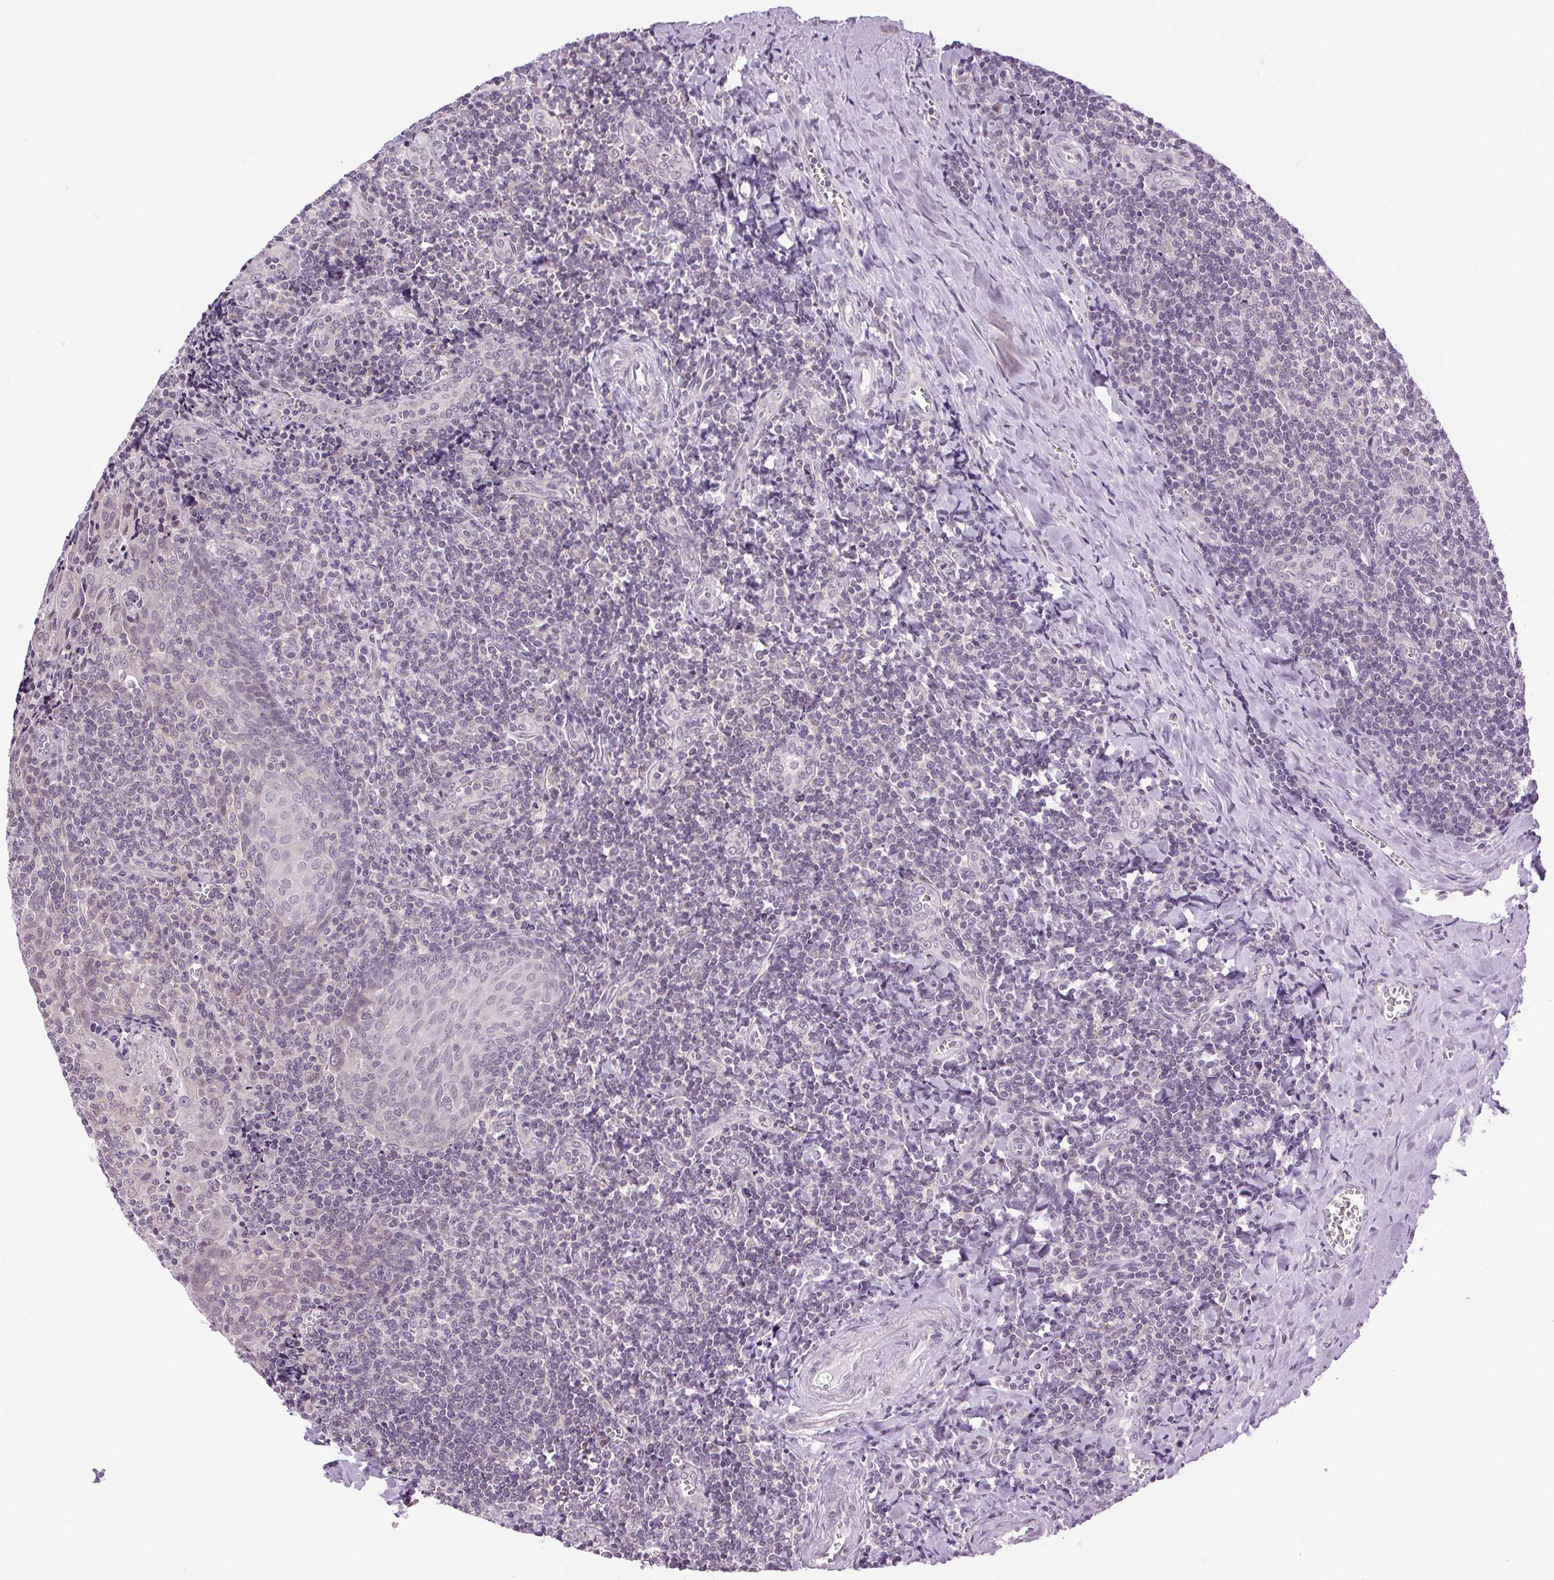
{"staining": {"intensity": "negative", "quantity": "none", "location": "none"}, "tissue": "tonsil", "cell_type": "Germinal center cells", "image_type": "normal", "snomed": [{"axis": "morphology", "description": "Normal tissue, NOS"}, {"axis": "morphology", "description": "Inflammation, NOS"}, {"axis": "topography", "description": "Tonsil"}], "caption": "A histopathology image of tonsil stained for a protein exhibits no brown staining in germinal center cells.", "gene": "SMIM13", "patient": {"sex": "female", "age": 31}}